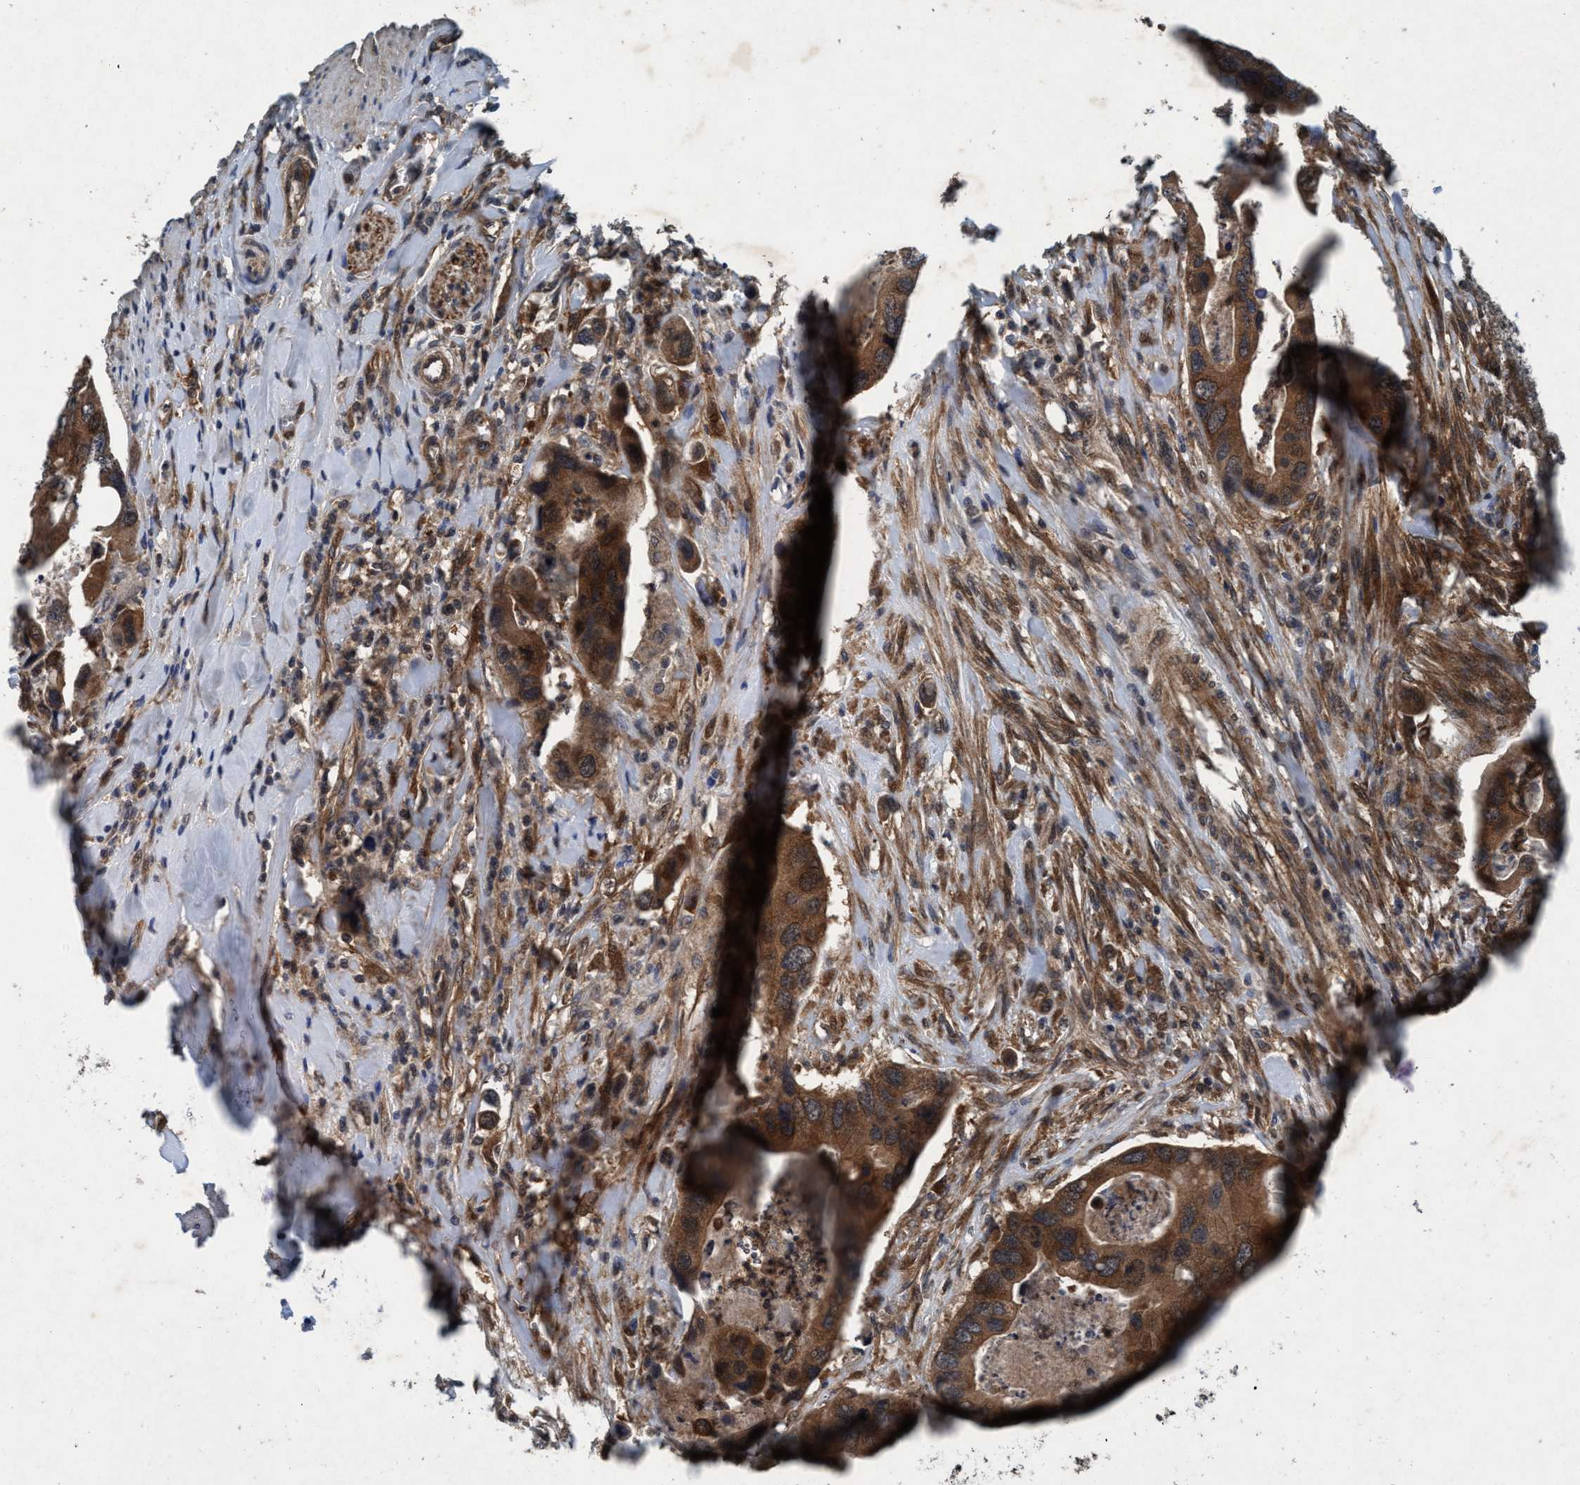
{"staining": {"intensity": "strong", "quantity": ">75%", "location": "cytoplasmic/membranous"}, "tissue": "colorectal cancer", "cell_type": "Tumor cells", "image_type": "cancer", "snomed": [{"axis": "morphology", "description": "Adenocarcinoma, NOS"}, {"axis": "topography", "description": "Rectum"}], "caption": "This is a histology image of immunohistochemistry staining of colorectal cancer, which shows strong positivity in the cytoplasmic/membranous of tumor cells.", "gene": "AKT1S1", "patient": {"sex": "female", "age": 57}}